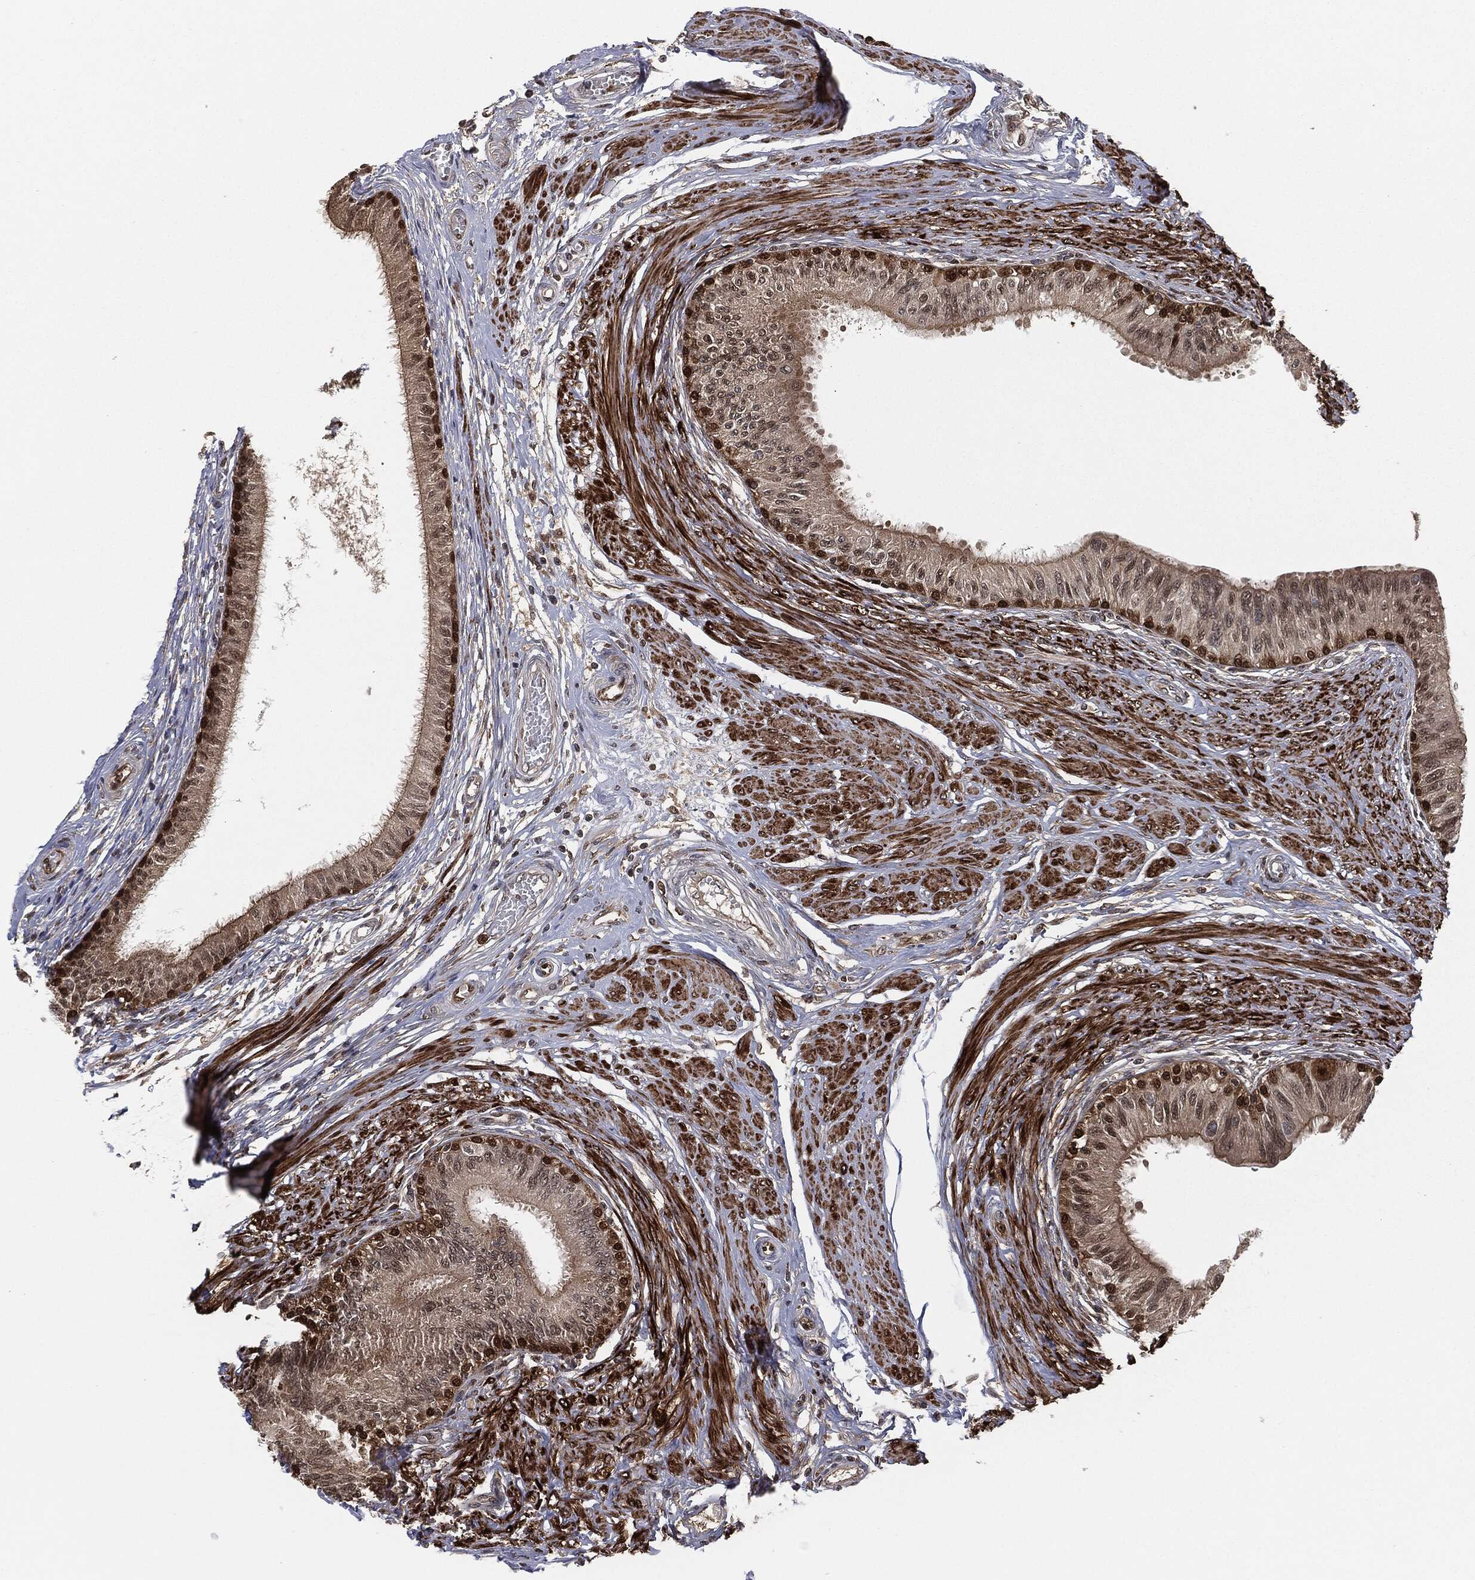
{"staining": {"intensity": "strong", "quantity": "25%-75%", "location": "cytoplasmic/membranous,nuclear"}, "tissue": "epididymis", "cell_type": "Glandular cells", "image_type": "normal", "snomed": [{"axis": "morphology", "description": "Normal tissue, NOS"}, {"axis": "morphology", "description": "Seminoma, NOS"}, {"axis": "topography", "description": "Testis"}, {"axis": "topography", "description": "Epididymis"}], "caption": "IHC (DAB (3,3'-diaminobenzidine)) staining of benign epididymis shows strong cytoplasmic/membranous,nuclear protein staining in approximately 25%-75% of glandular cells.", "gene": "CAPRIN2", "patient": {"sex": "male", "age": 61}}